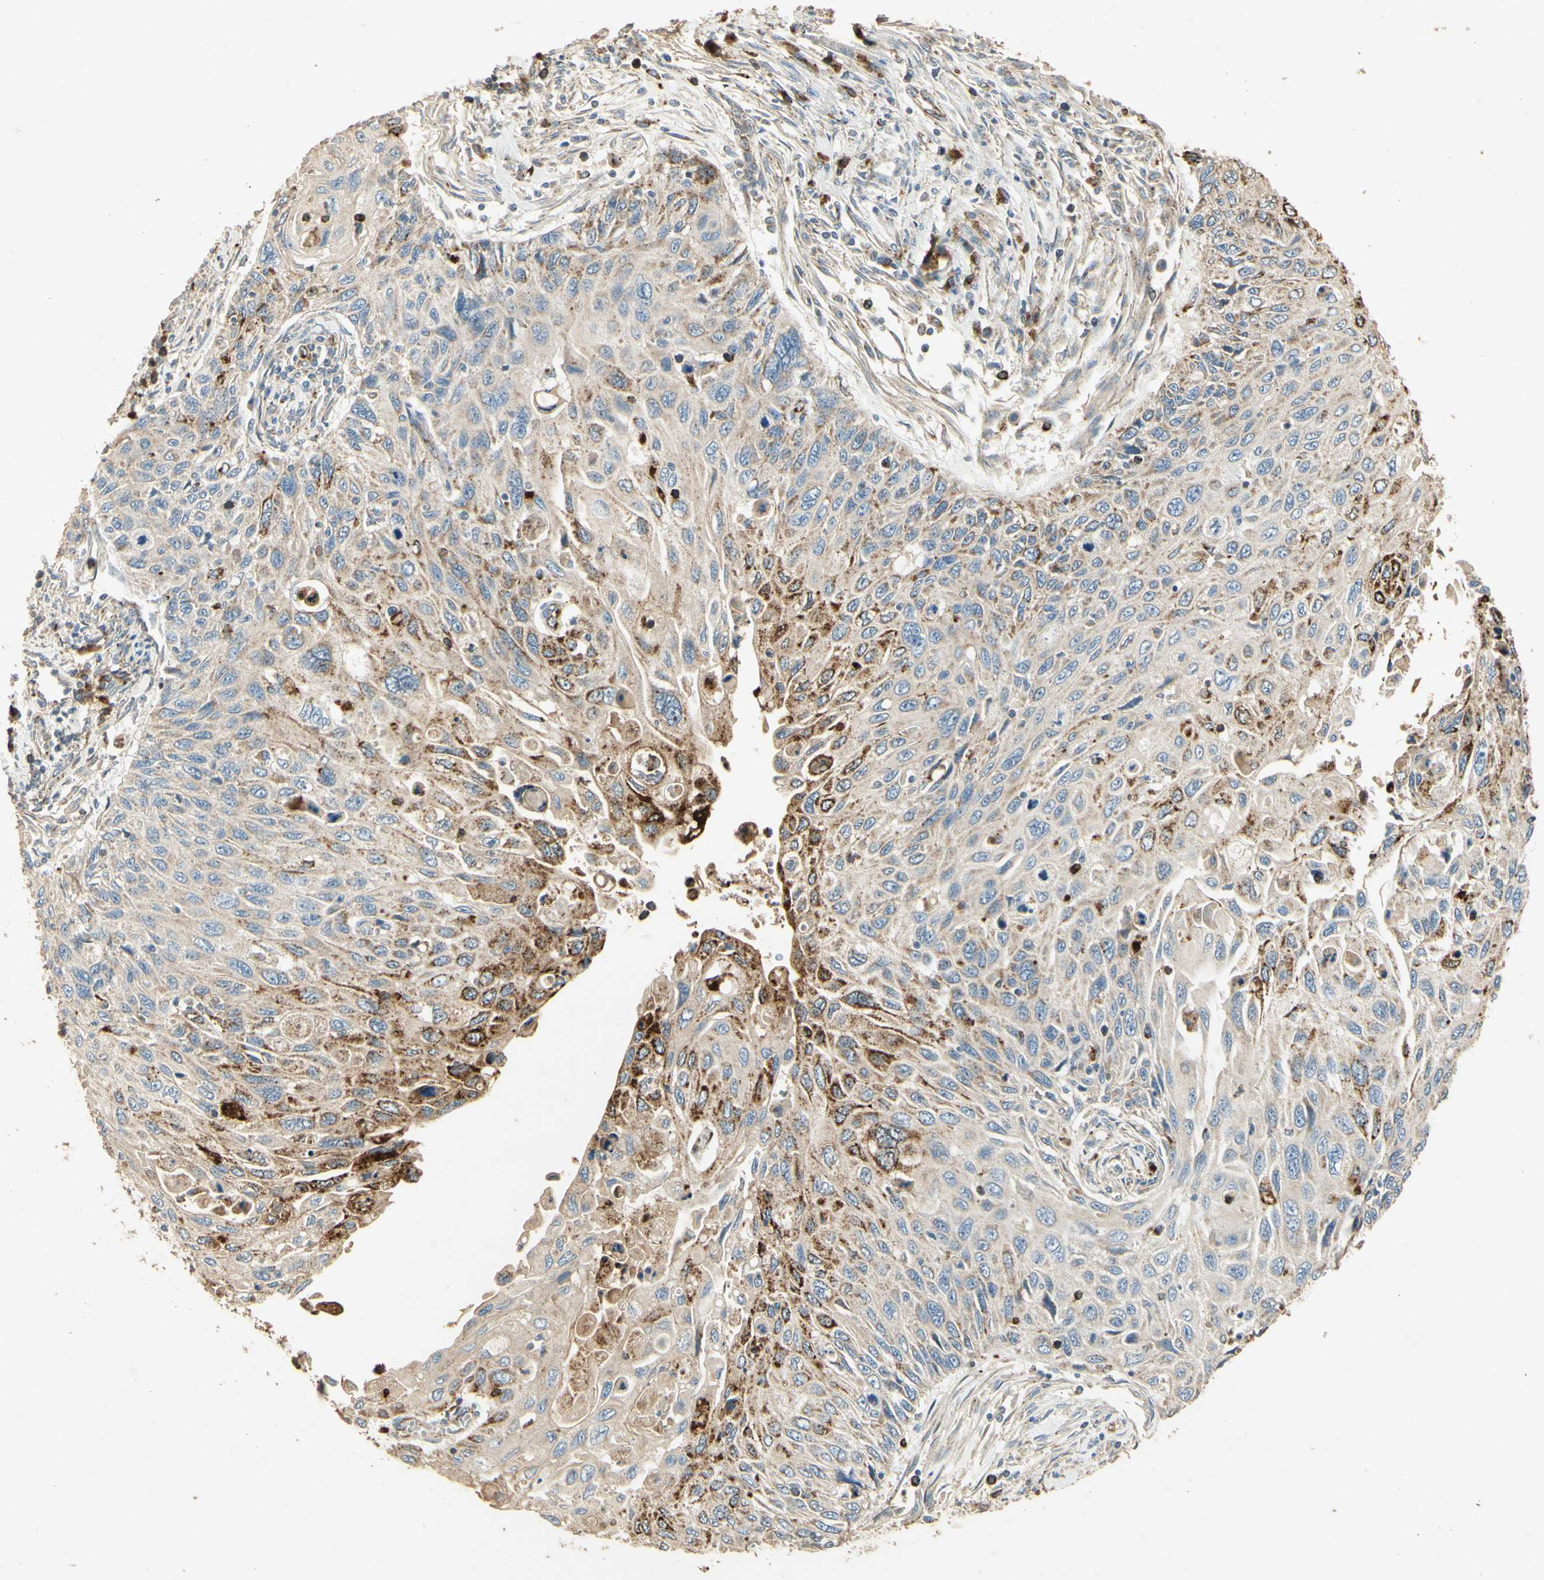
{"staining": {"intensity": "moderate", "quantity": "<25%", "location": "cytoplasmic/membranous"}, "tissue": "cervical cancer", "cell_type": "Tumor cells", "image_type": "cancer", "snomed": [{"axis": "morphology", "description": "Squamous cell carcinoma, NOS"}, {"axis": "topography", "description": "Cervix"}], "caption": "Immunohistochemical staining of human cervical cancer (squamous cell carcinoma) exhibits moderate cytoplasmic/membranous protein staining in about <25% of tumor cells.", "gene": "ARHGEF17", "patient": {"sex": "female", "age": 70}}